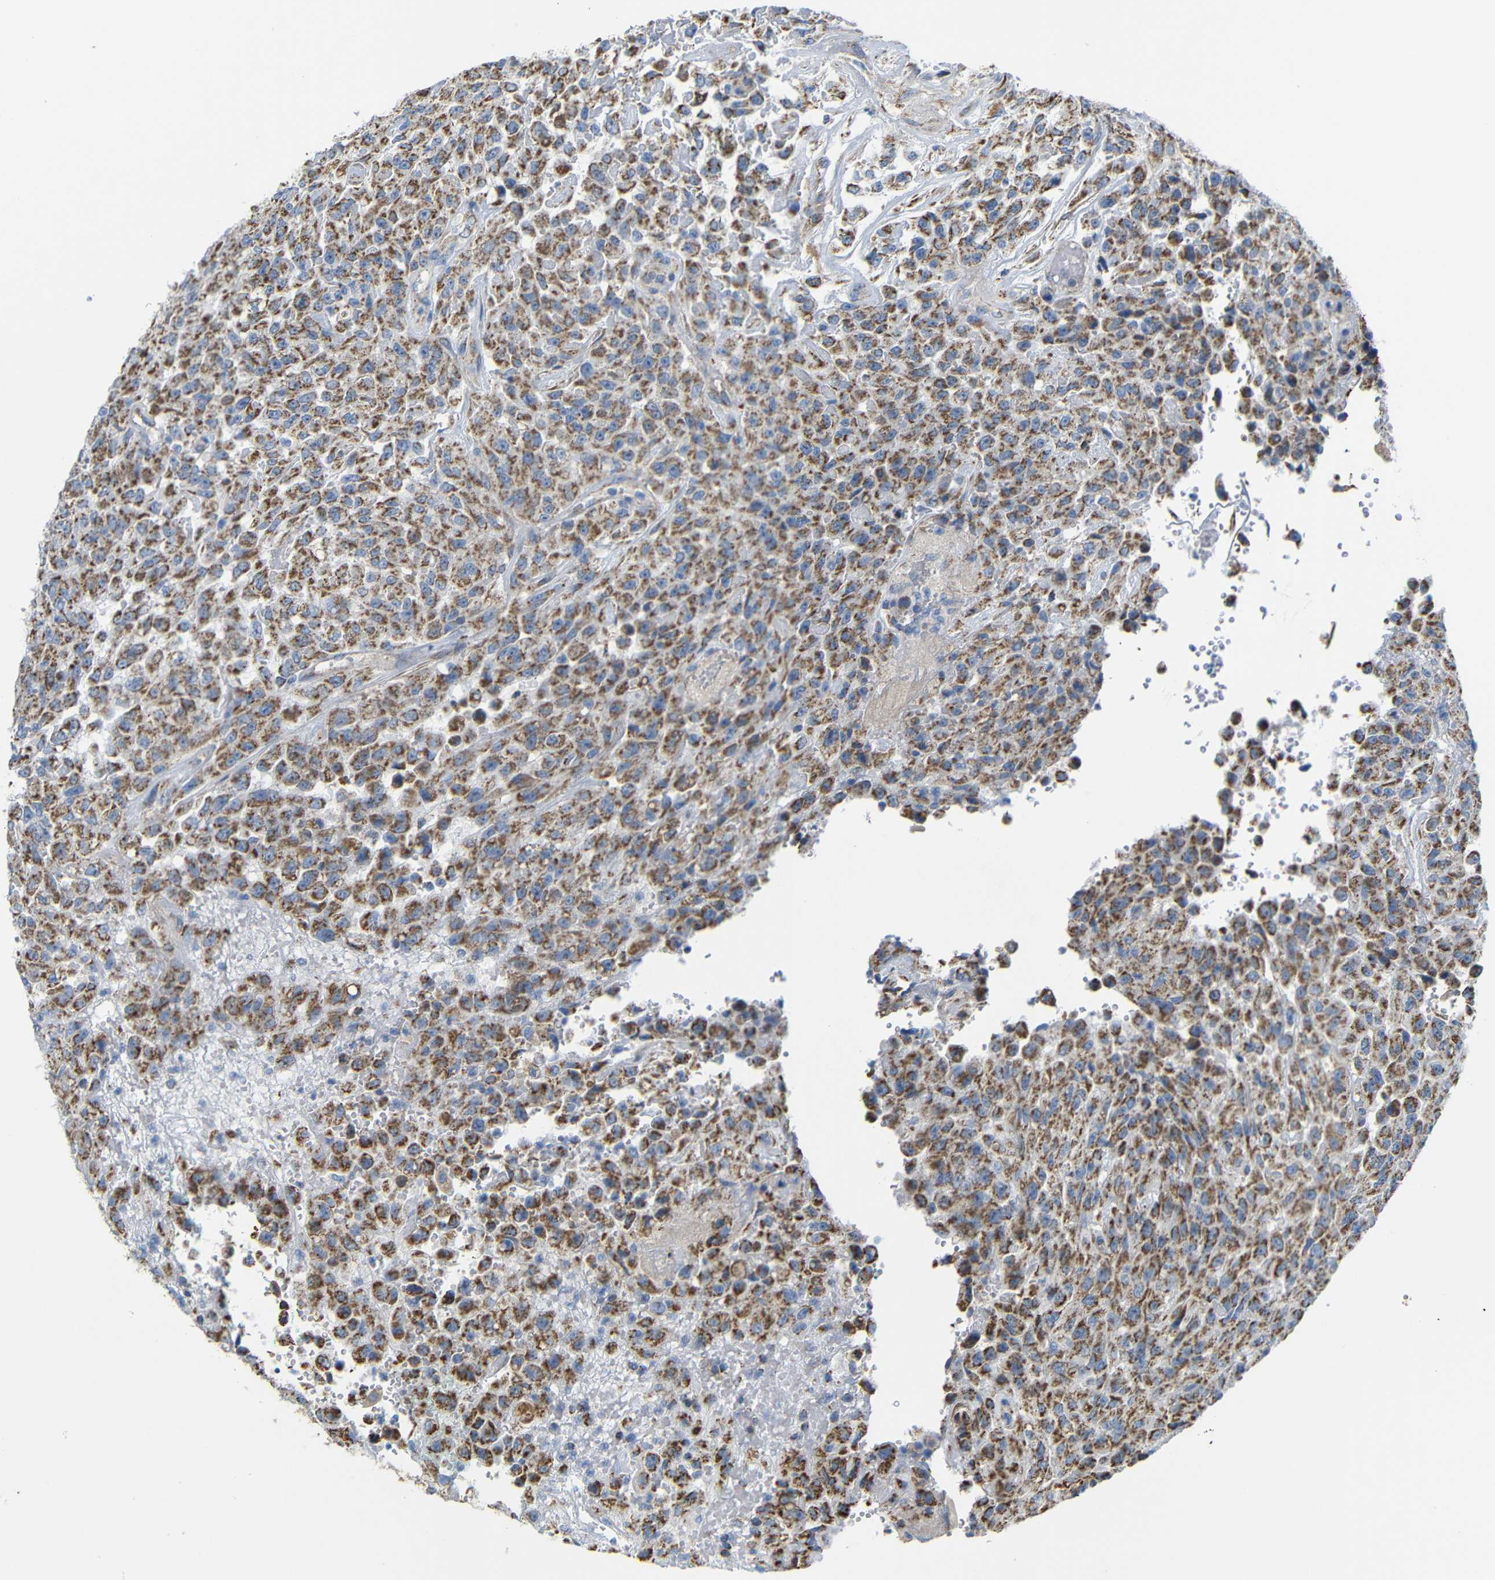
{"staining": {"intensity": "strong", "quantity": ">75%", "location": "cytoplasmic/membranous"}, "tissue": "urothelial cancer", "cell_type": "Tumor cells", "image_type": "cancer", "snomed": [{"axis": "morphology", "description": "Urothelial carcinoma, High grade"}, {"axis": "topography", "description": "Urinary bladder"}], "caption": "IHC of human urothelial cancer exhibits high levels of strong cytoplasmic/membranous positivity in about >75% of tumor cells.", "gene": "FAM171B", "patient": {"sex": "male", "age": 46}}